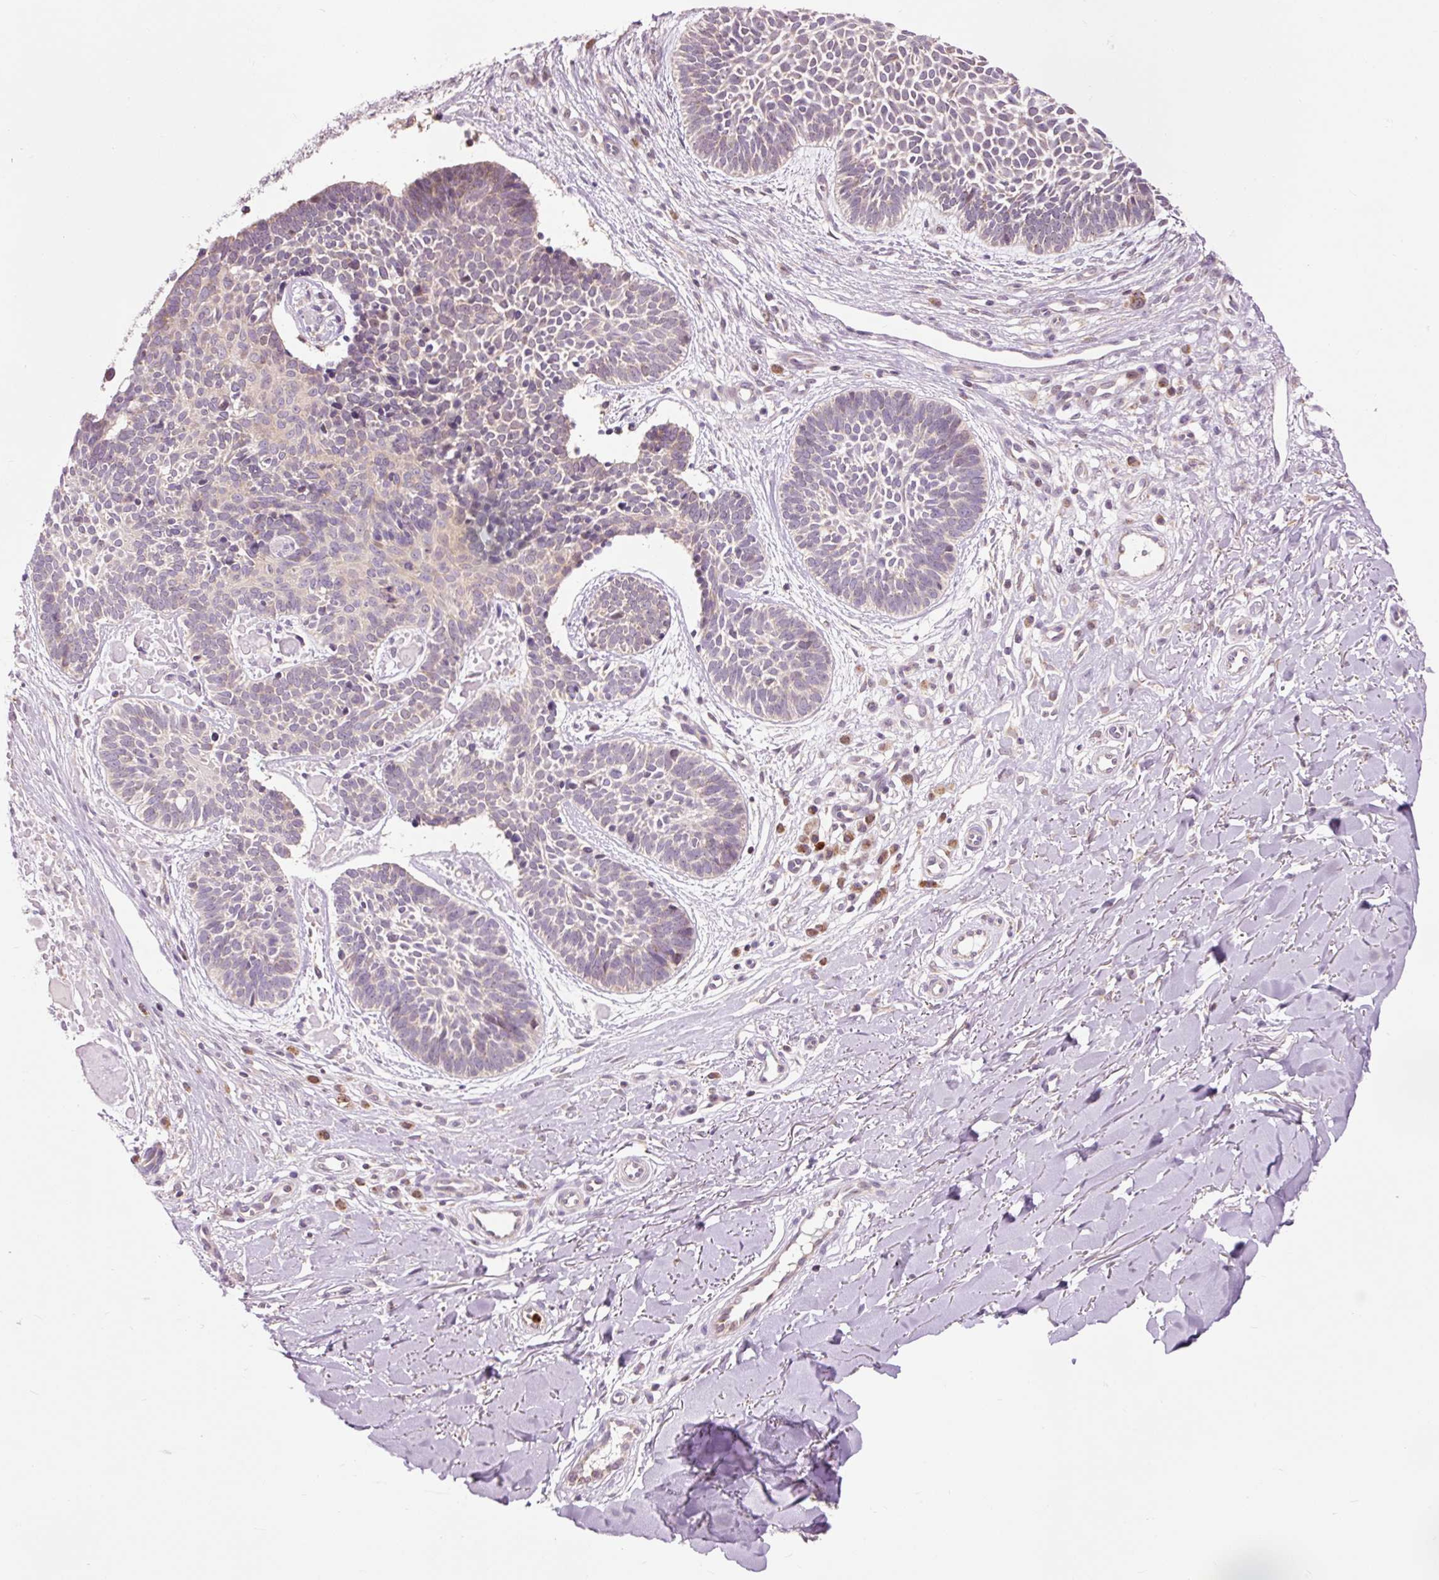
{"staining": {"intensity": "weak", "quantity": "<25%", "location": "cytoplasmic/membranous"}, "tissue": "skin cancer", "cell_type": "Tumor cells", "image_type": "cancer", "snomed": [{"axis": "morphology", "description": "Basal cell carcinoma"}, {"axis": "topography", "description": "Skin"}], "caption": "Tumor cells show no significant protein expression in skin cancer.", "gene": "PRDX5", "patient": {"sex": "male", "age": 49}}